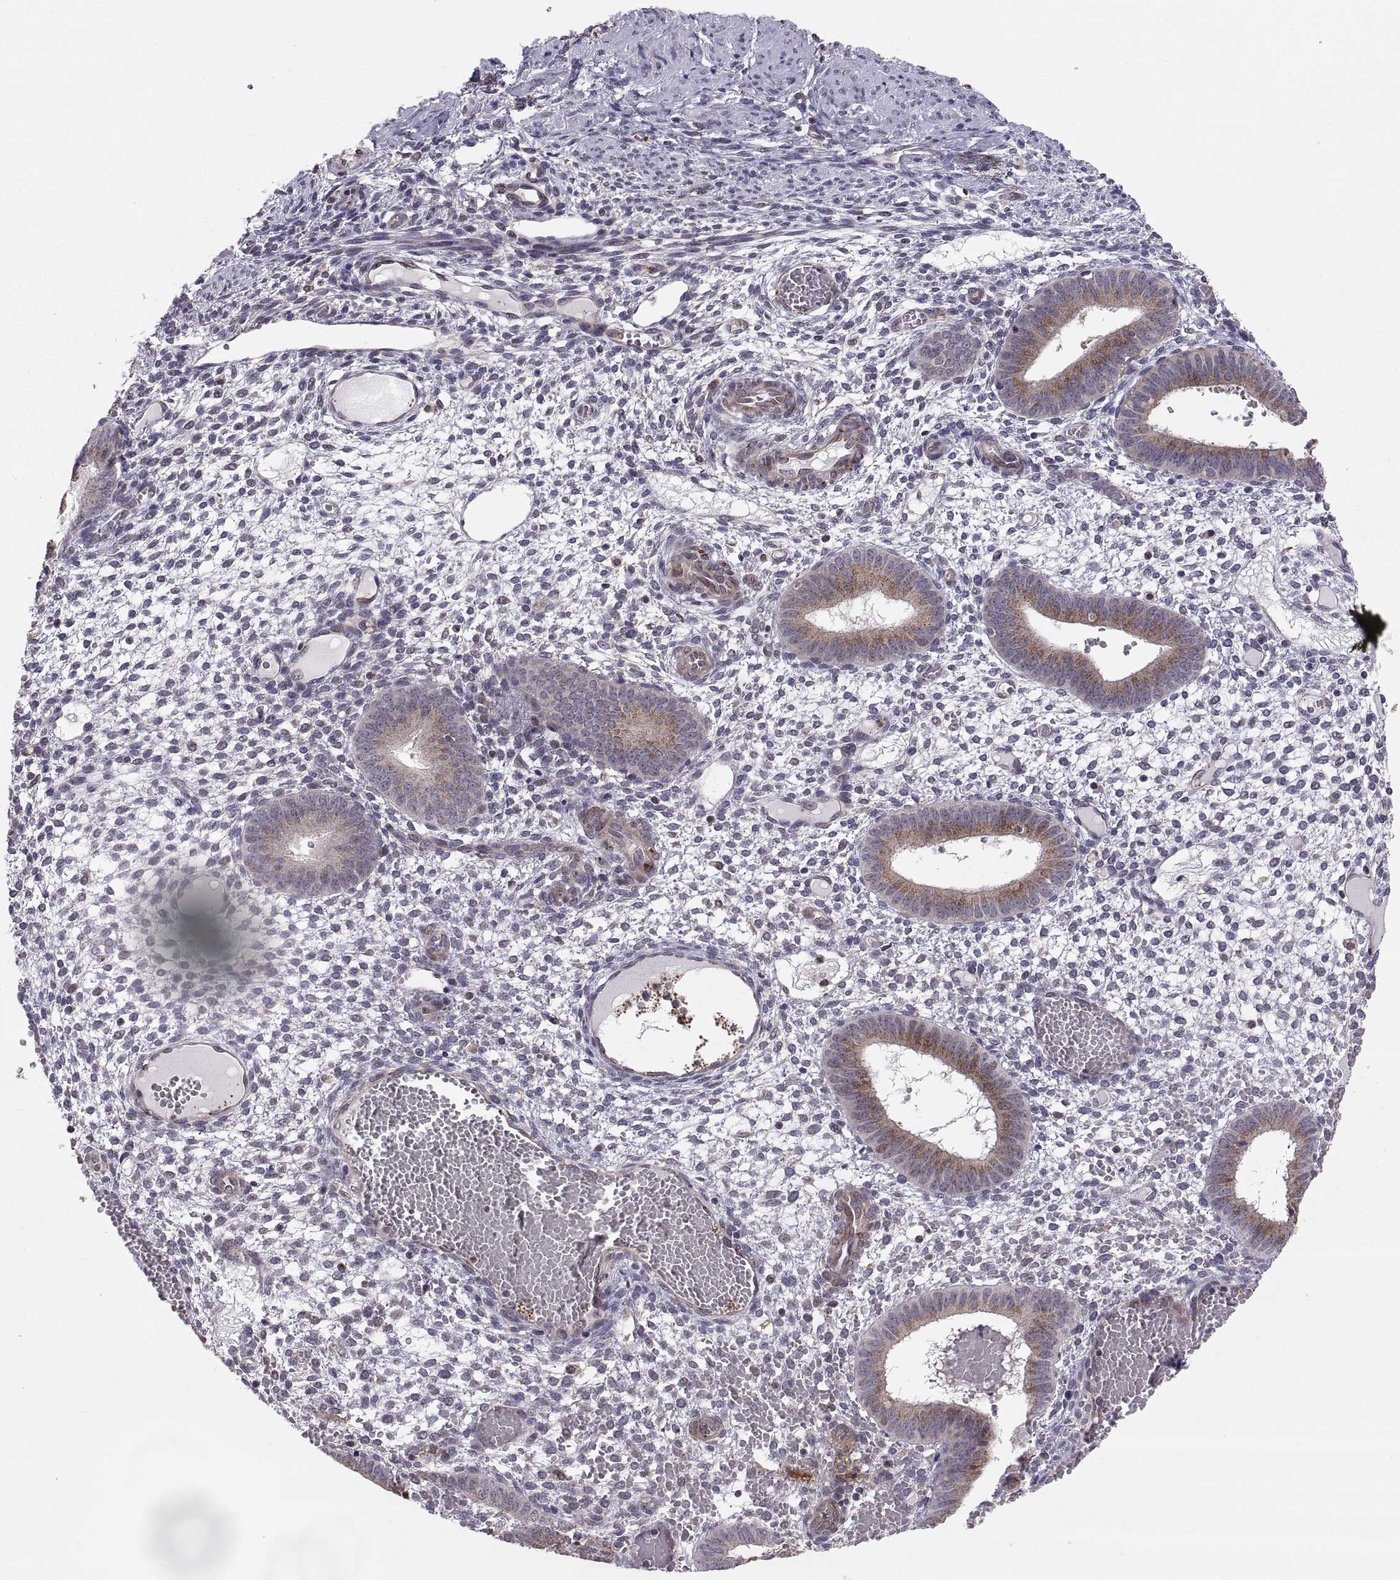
{"staining": {"intensity": "negative", "quantity": "none", "location": "none"}, "tissue": "endometrium", "cell_type": "Cells in endometrial stroma", "image_type": "normal", "snomed": [{"axis": "morphology", "description": "Normal tissue, NOS"}, {"axis": "topography", "description": "Endometrium"}], "caption": "High power microscopy micrograph of an immunohistochemistry photomicrograph of normal endometrium, revealing no significant staining in cells in endometrial stroma.", "gene": "TESC", "patient": {"sex": "female", "age": 42}}